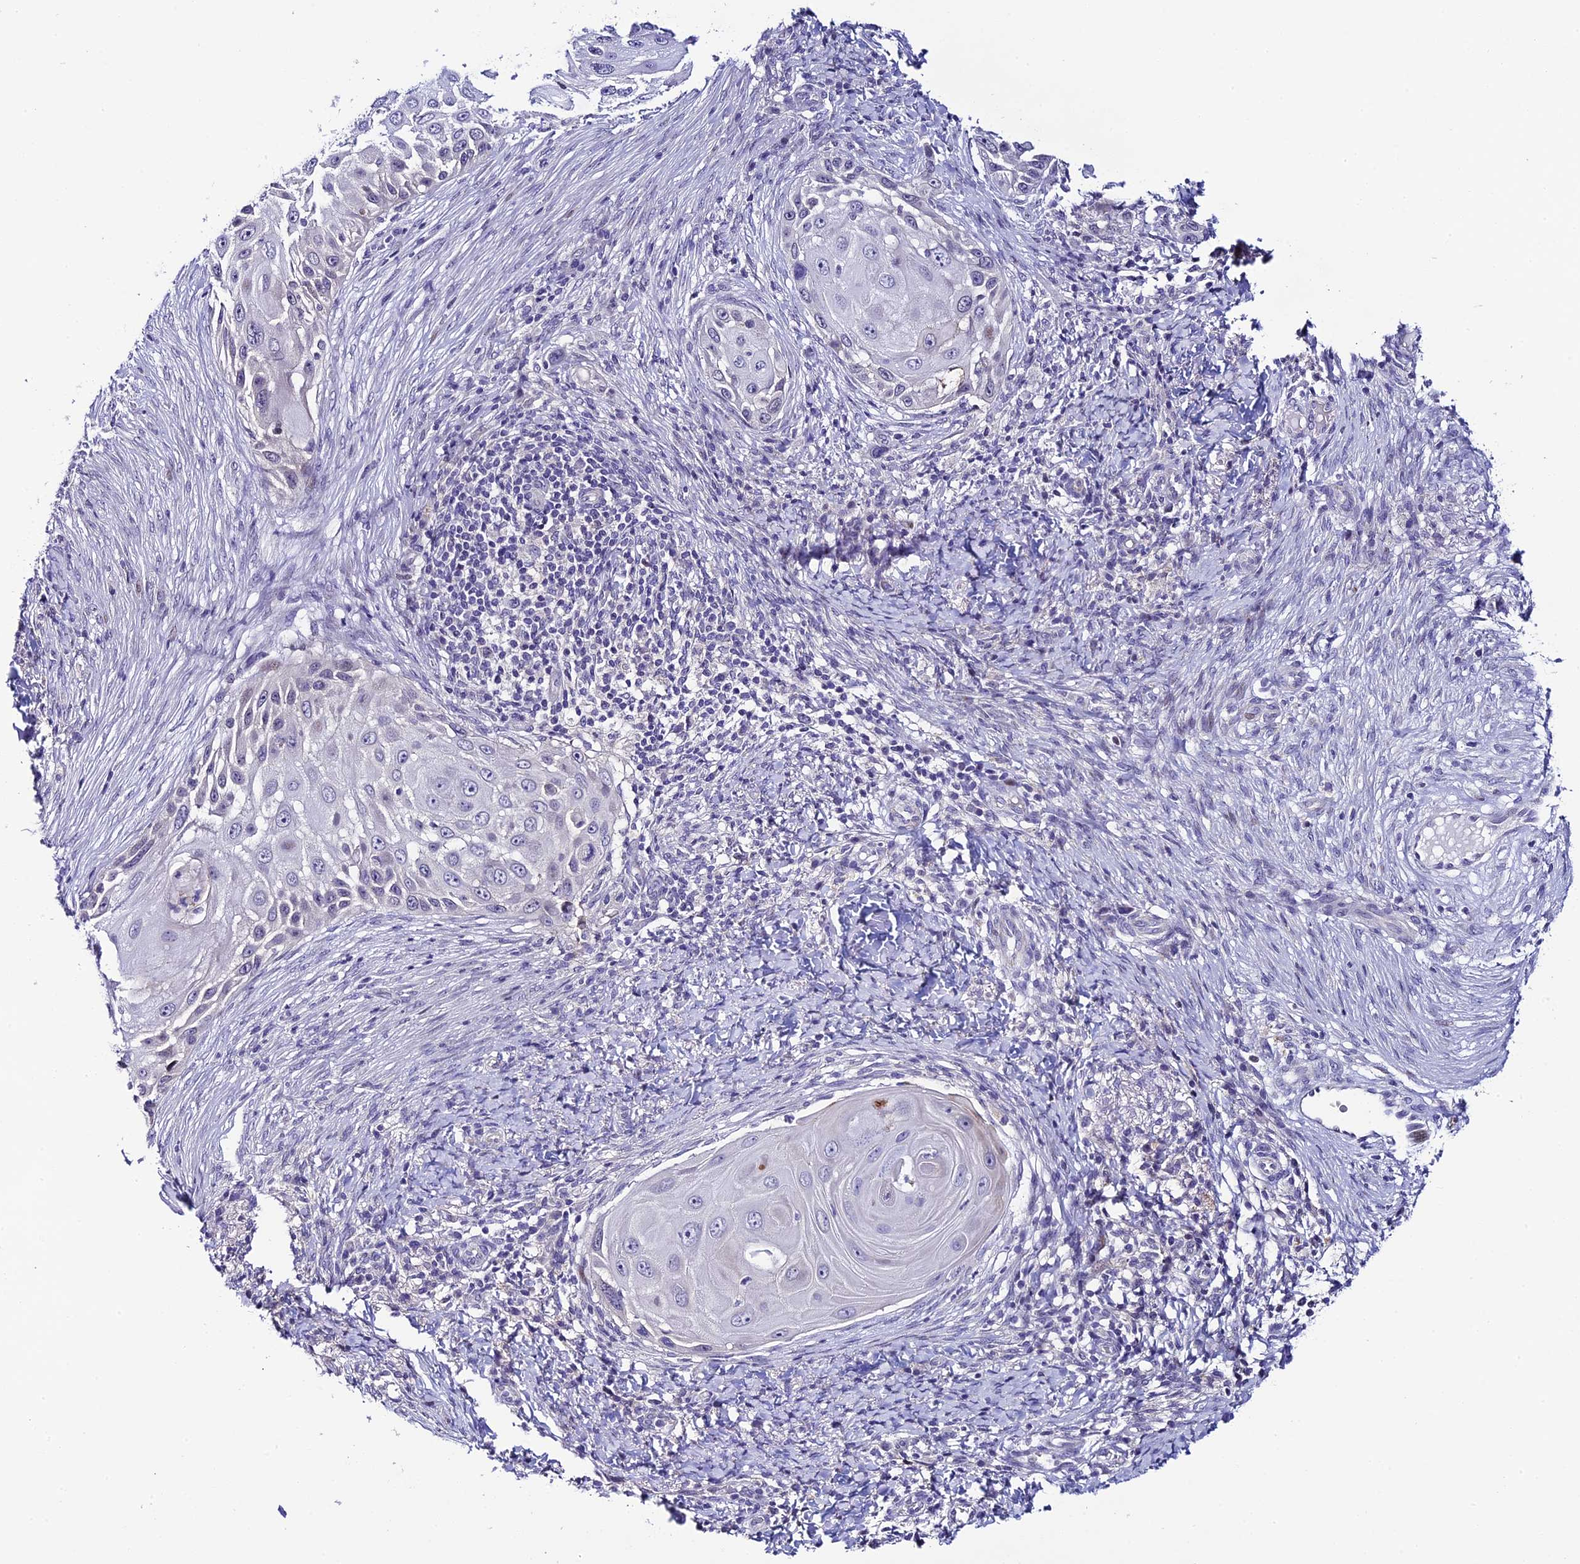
{"staining": {"intensity": "negative", "quantity": "none", "location": "none"}, "tissue": "skin cancer", "cell_type": "Tumor cells", "image_type": "cancer", "snomed": [{"axis": "morphology", "description": "Squamous cell carcinoma, NOS"}, {"axis": "topography", "description": "Skin"}], "caption": "The IHC image has no significant positivity in tumor cells of skin cancer tissue.", "gene": "RASGEF1B", "patient": {"sex": "female", "age": 44}}